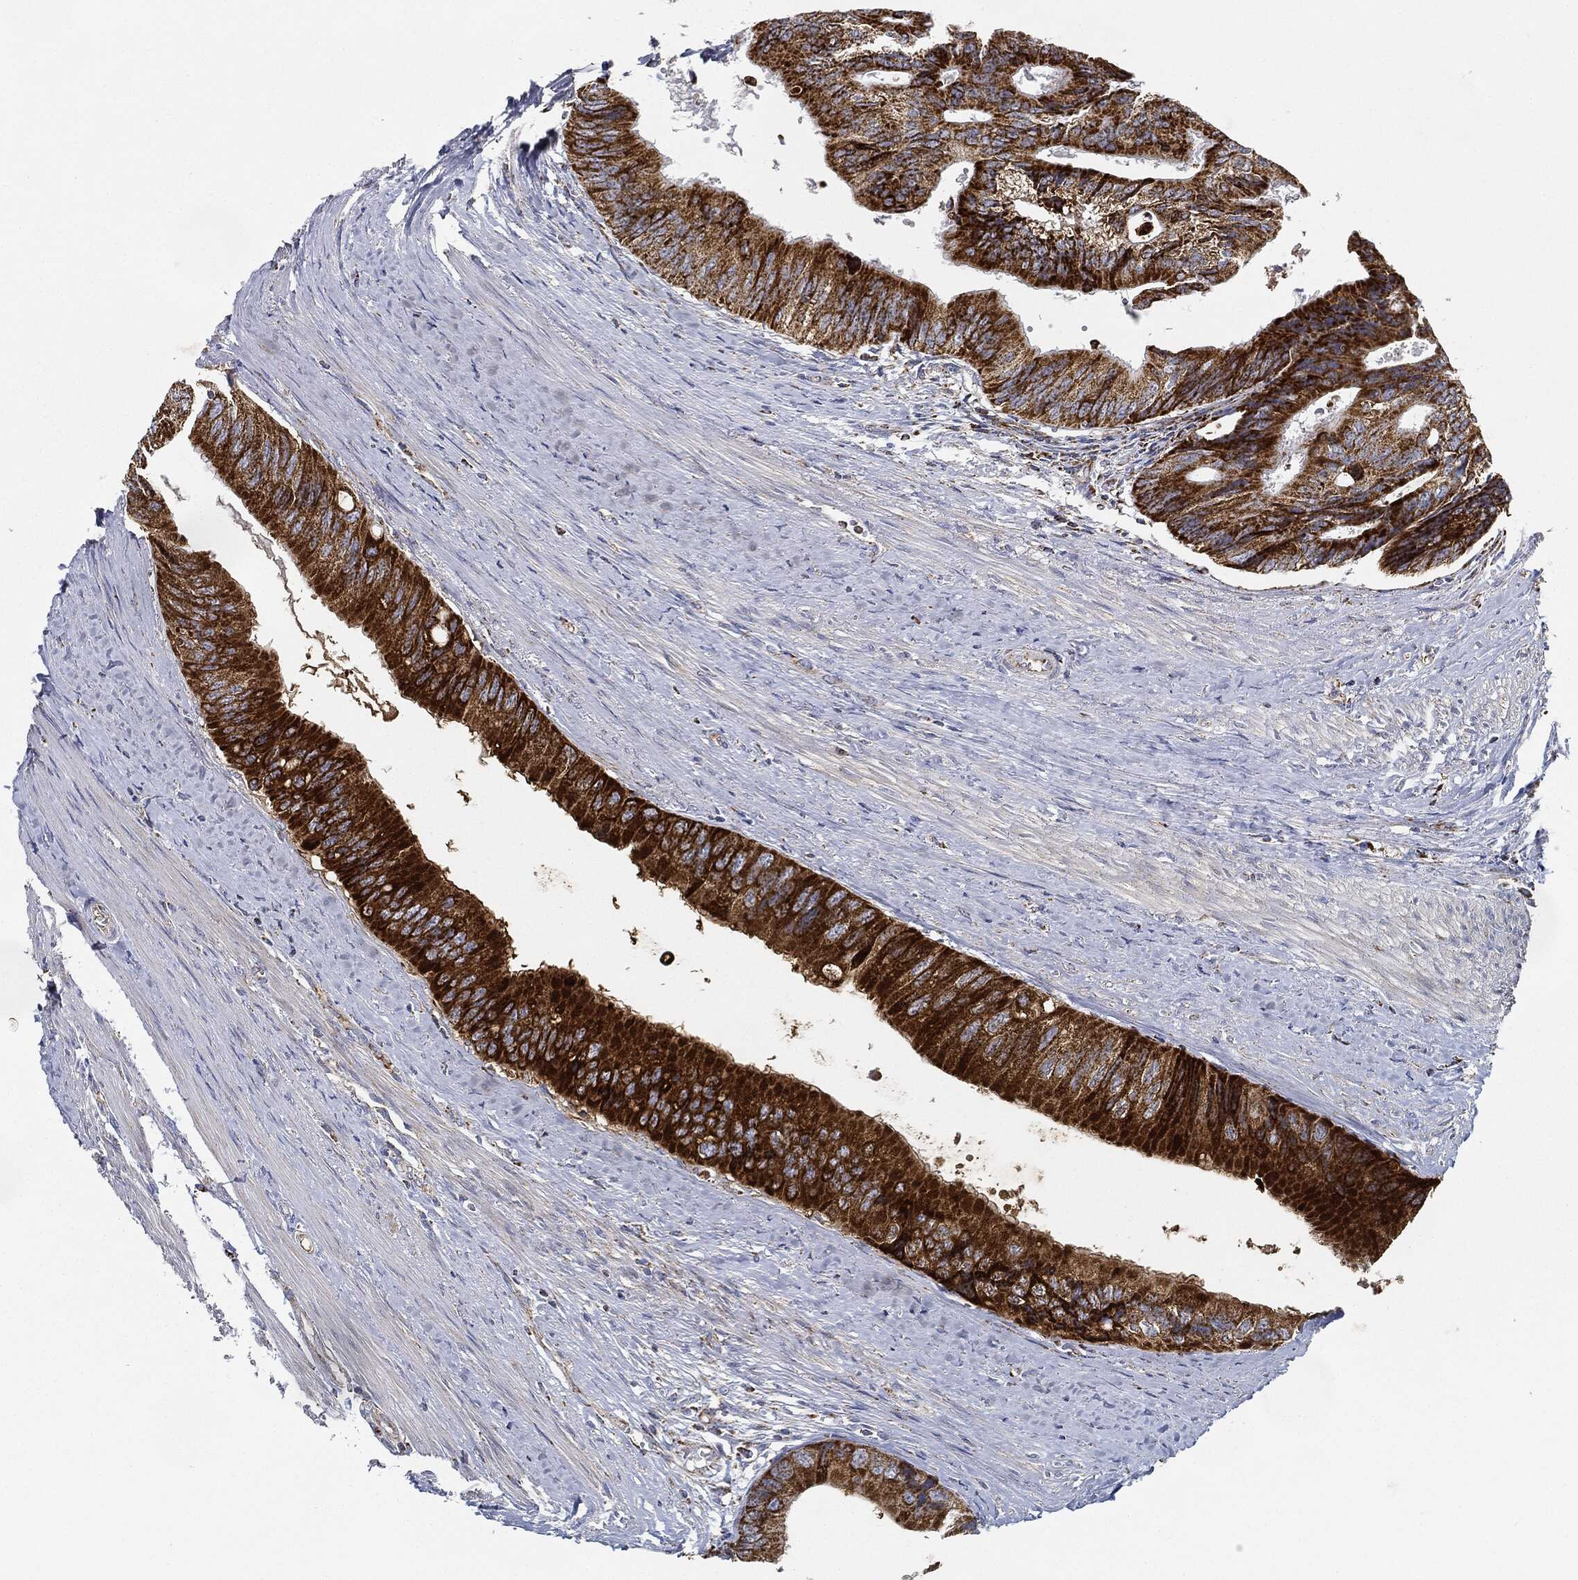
{"staining": {"intensity": "strong", "quantity": ">75%", "location": "cytoplasmic/membranous"}, "tissue": "colorectal cancer", "cell_type": "Tumor cells", "image_type": "cancer", "snomed": [{"axis": "morphology", "description": "Normal tissue, NOS"}, {"axis": "morphology", "description": "Adenocarcinoma, NOS"}, {"axis": "topography", "description": "Colon"}], "caption": "A brown stain highlights strong cytoplasmic/membranous positivity of a protein in human colorectal adenocarcinoma tumor cells.", "gene": "CAPN15", "patient": {"sex": "male", "age": 65}}